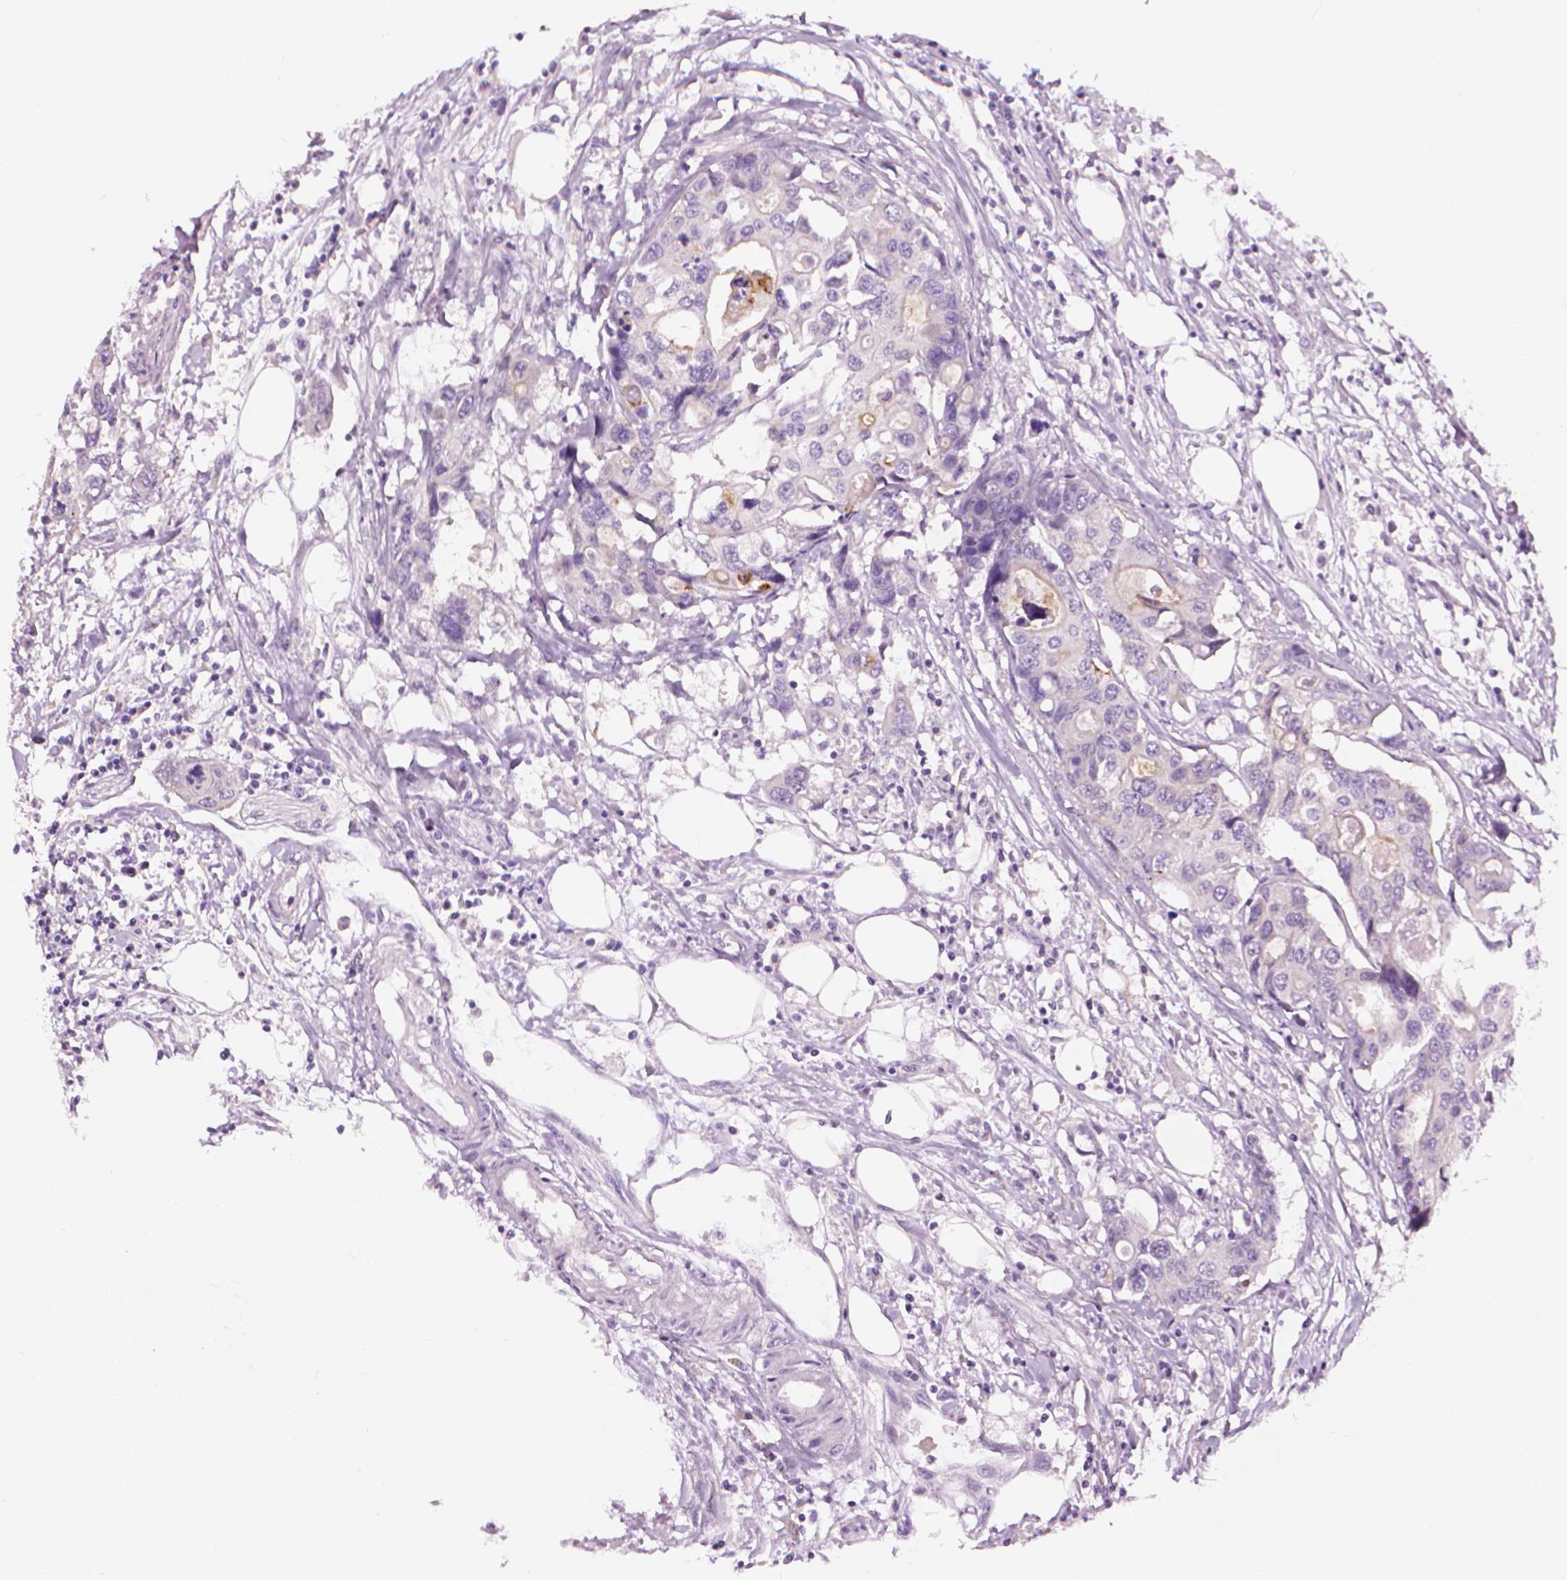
{"staining": {"intensity": "negative", "quantity": "none", "location": "none"}, "tissue": "colorectal cancer", "cell_type": "Tumor cells", "image_type": "cancer", "snomed": [{"axis": "morphology", "description": "Adenocarcinoma, NOS"}, {"axis": "topography", "description": "Colon"}], "caption": "DAB (3,3'-diaminobenzidine) immunohistochemical staining of human adenocarcinoma (colorectal) shows no significant staining in tumor cells.", "gene": "MCOLN3", "patient": {"sex": "male", "age": 77}}